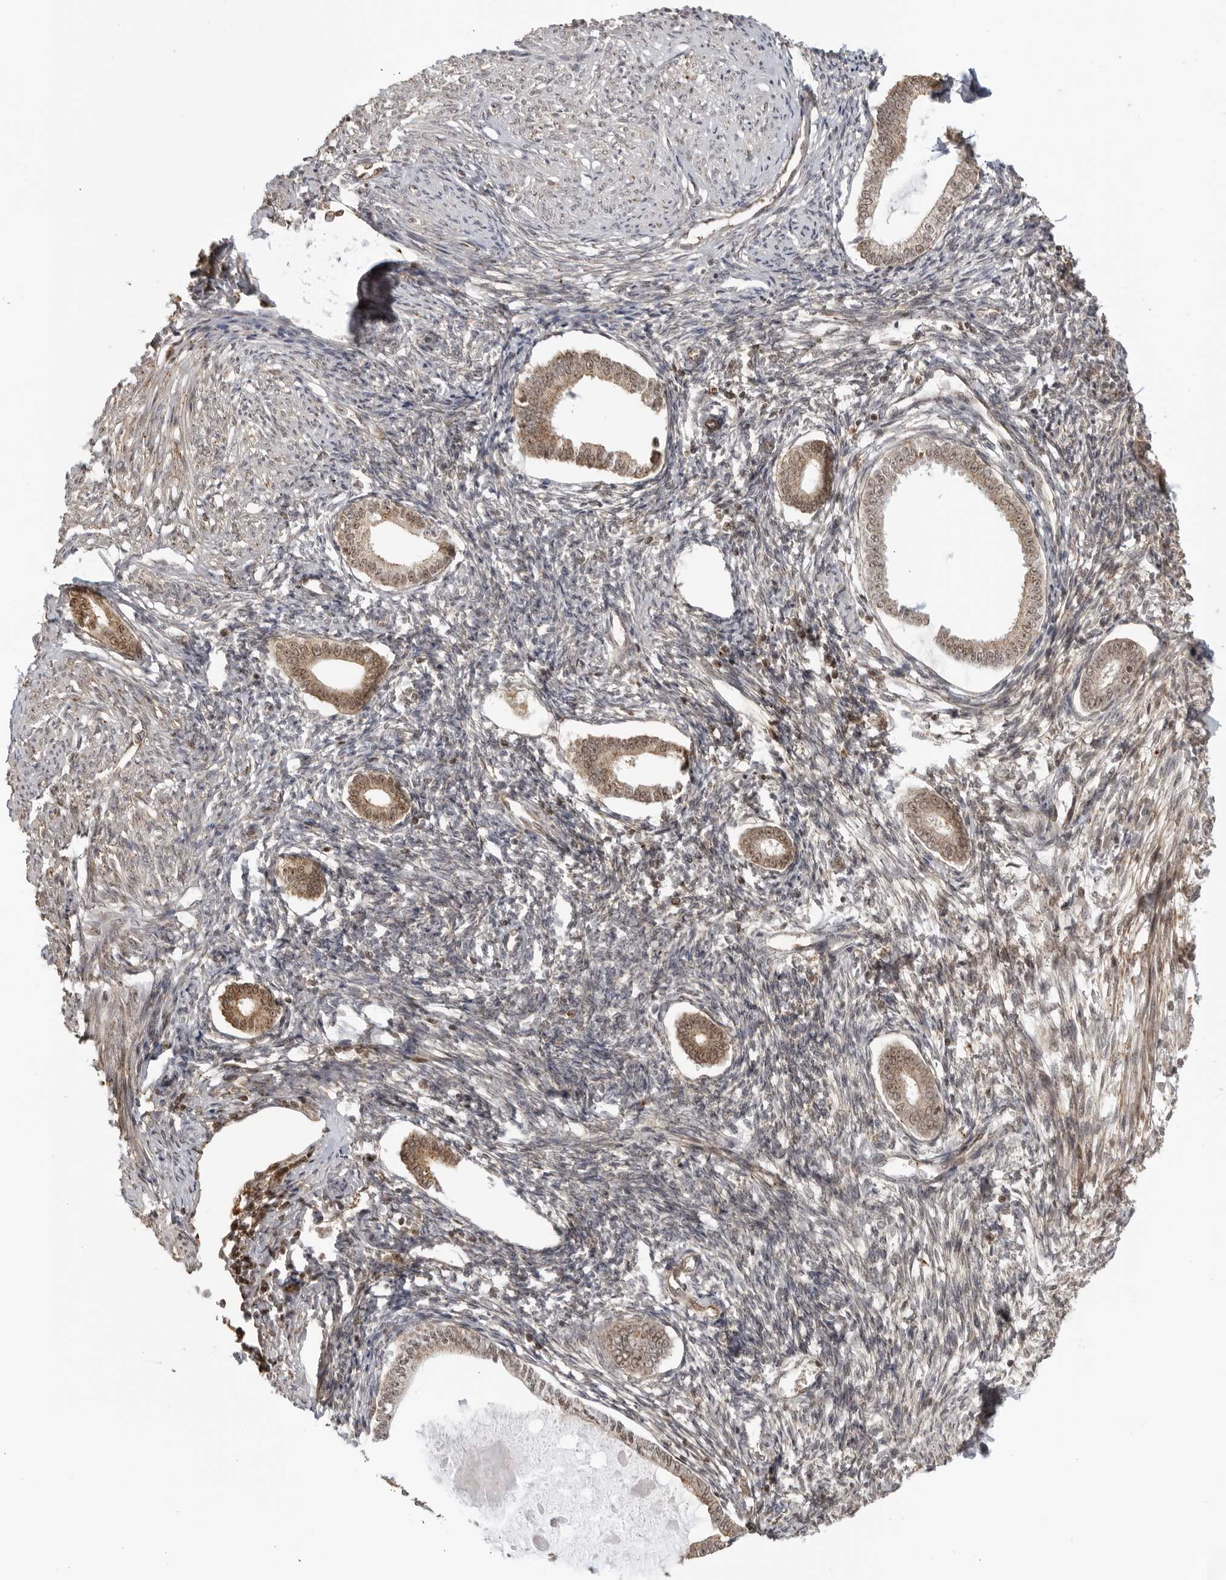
{"staining": {"intensity": "weak", "quantity": "25%-75%", "location": "cytoplasmic/membranous,nuclear"}, "tissue": "endometrium", "cell_type": "Cells in endometrial stroma", "image_type": "normal", "snomed": [{"axis": "morphology", "description": "Normal tissue, NOS"}, {"axis": "topography", "description": "Endometrium"}], "caption": "Immunohistochemistry (IHC) of unremarkable human endometrium shows low levels of weak cytoplasmic/membranous,nuclear positivity in approximately 25%-75% of cells in endometrial stroma. Using DAB (3,3'-diaminobenzidine) (brown) and hematoxylin (blue) stains, captured at high magnification using brightfield microscopy.", "gene": "TCF21", "patient": {"sex": "female", "age": 56}}